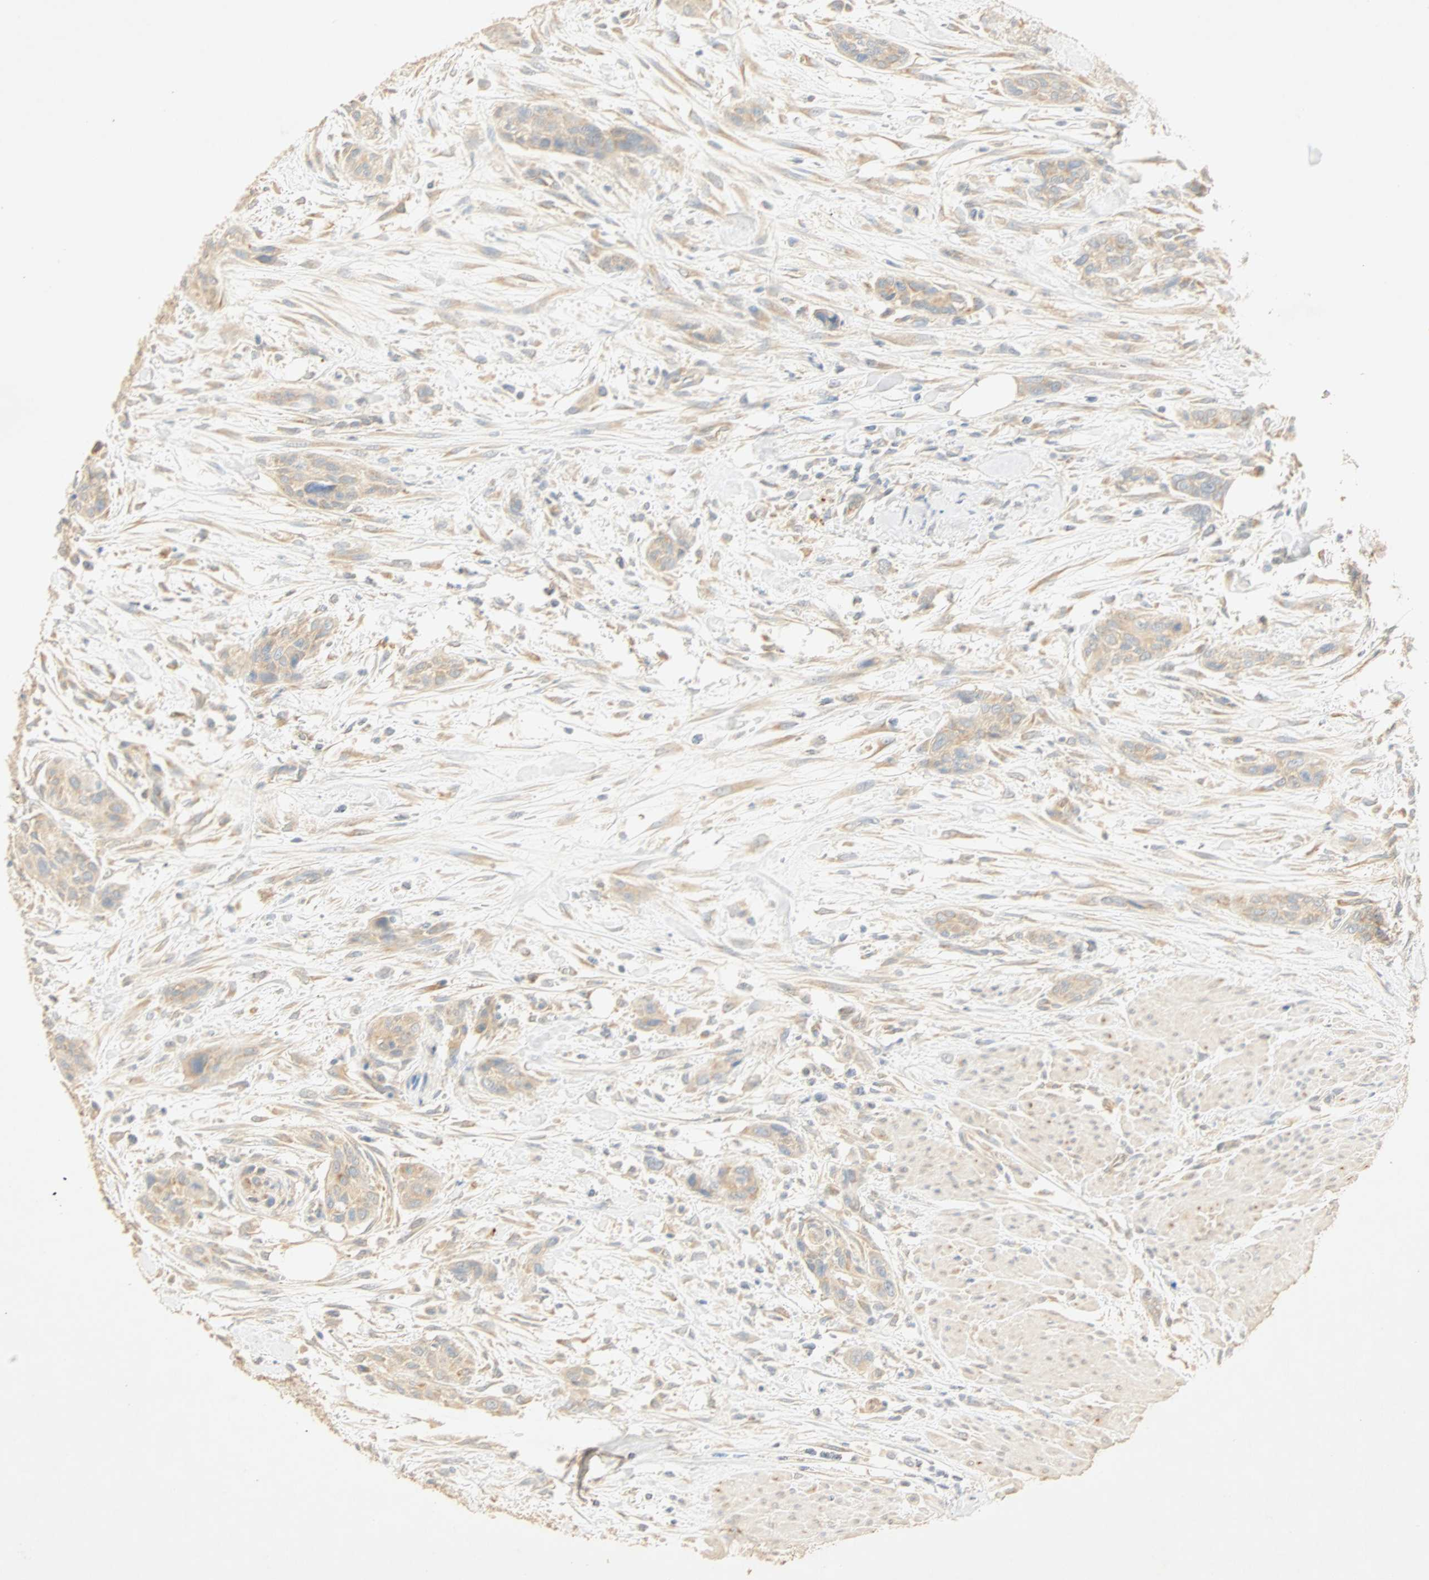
{"staining": {"intensity": "weak", "quantity": ">75%", "location": "cytoplasmic/membranous"}, "tissue": "urothelial cancer", "cell_type": "Tumor cells", "image_type": "cancer", "snomed": [{"axis": "morphology", "description": "Urothelial carcinoma, High grade"}, {"axis": "topography", "description": "Urinary bladder"}], "caption": "Protein staining of urothelial carcinoma (high-grade) tissue shows weak cytoplasmic/membranous staining in approximately >75% of tumor cells.", "gene": "SELENBP1", "patient": {"sex": "male", "age": 35}}